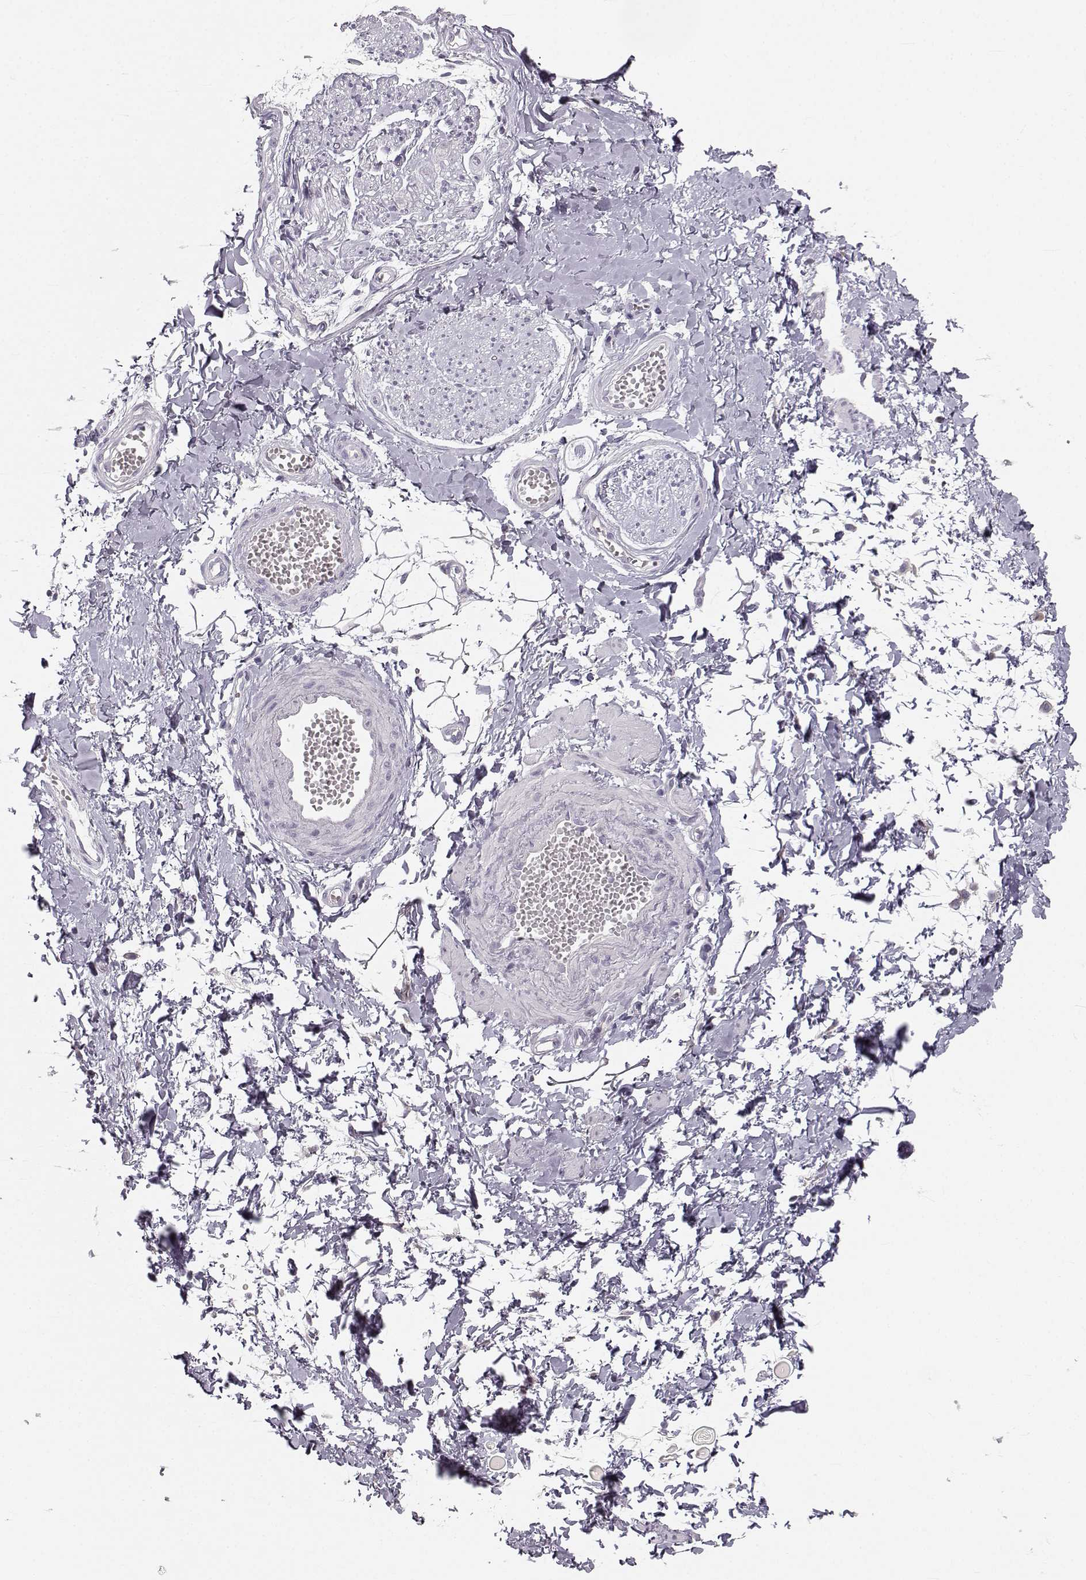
{"staining": {"intensity": "negative", "quantity": "none", "location": "none"}, "tissue": "adipose tissue", "cell_type": "Adipocytes", "image_type": "normal", "snomed": [{"axis": "morphology", "description": "Normal tissue, NOS"}, {"axis": "topography", "description": "Smooth muscle"}, {"axis": "topography", "description": "Peripheral nerve tissue"}], "caption": "Immunohistochemistry (IHC) of unremarkable adipose tissue shows no positivity in adipocytes. (Stains: DAB IHC with hematoxylin counter stain, Microscopy: brightfield microscopy at high magnification).", "gene": "OIP5", "patient": {"sex": "male", "age": 22}}